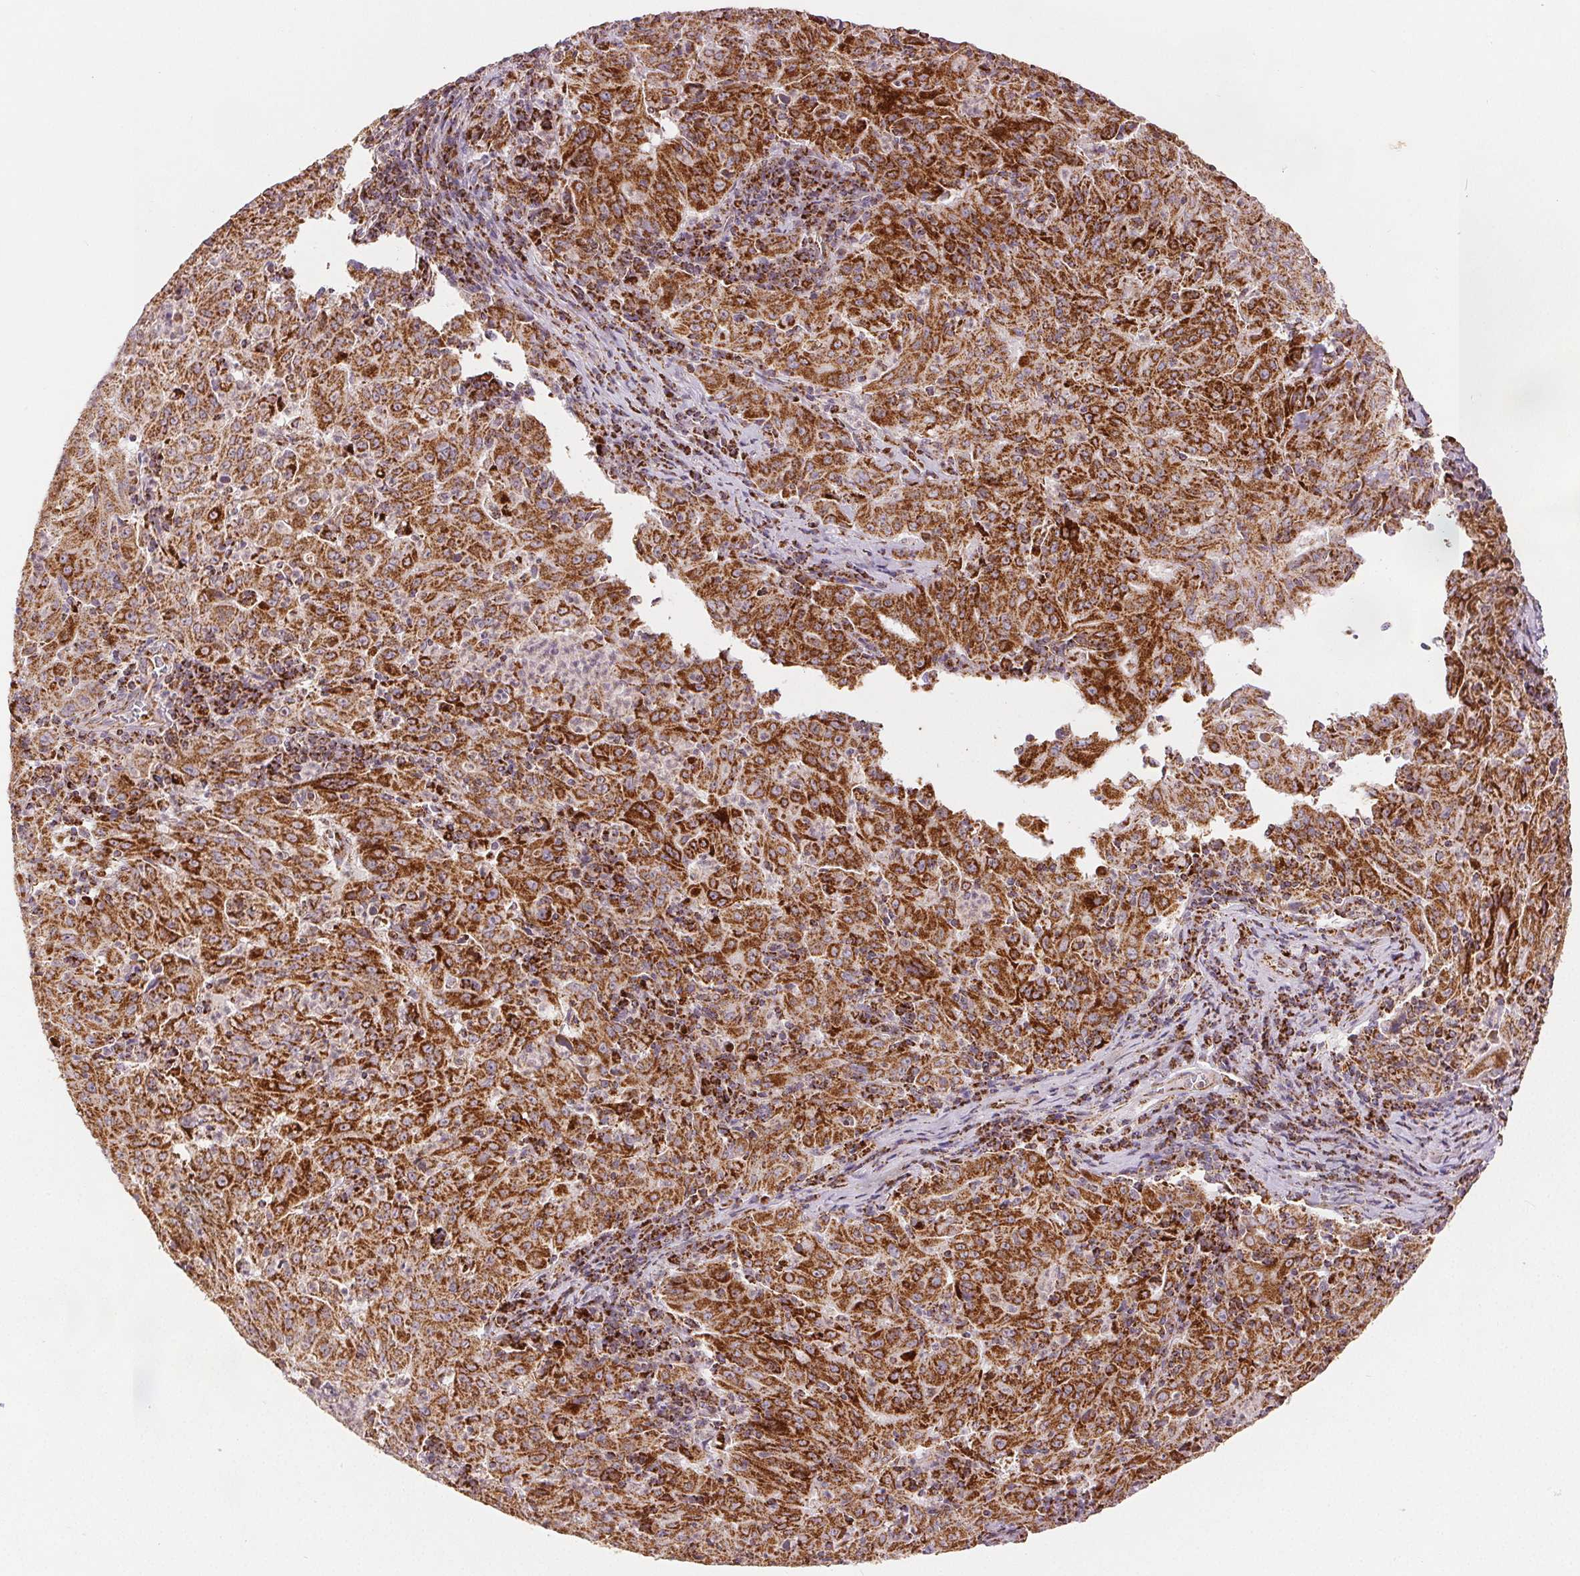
{"staining": {"intensity": "strong", "quantity": ">75%", "location": "cytoplasmic/membranous"}, "tissue": "pancreatic cancer", "cell_type": "Tumor cells", "image_type": "cancer", "snomed": [{"axis": "morphology", "description": "Adenocarcinoma, NOS"}, {"axis": "topography", "description": "Pancreas"}], "caption": "This micrograph displays adenocarcinoma (pancreatic) stained with immunohistochemistry (IHC) to label a protein in brown. The cytoplasmic/membranous of tumor cells show strong positivity for the protein. Nuclei are counter-stained blue.", "gene": "SDHB", "patient": {"sex": "male", "age": 63}}